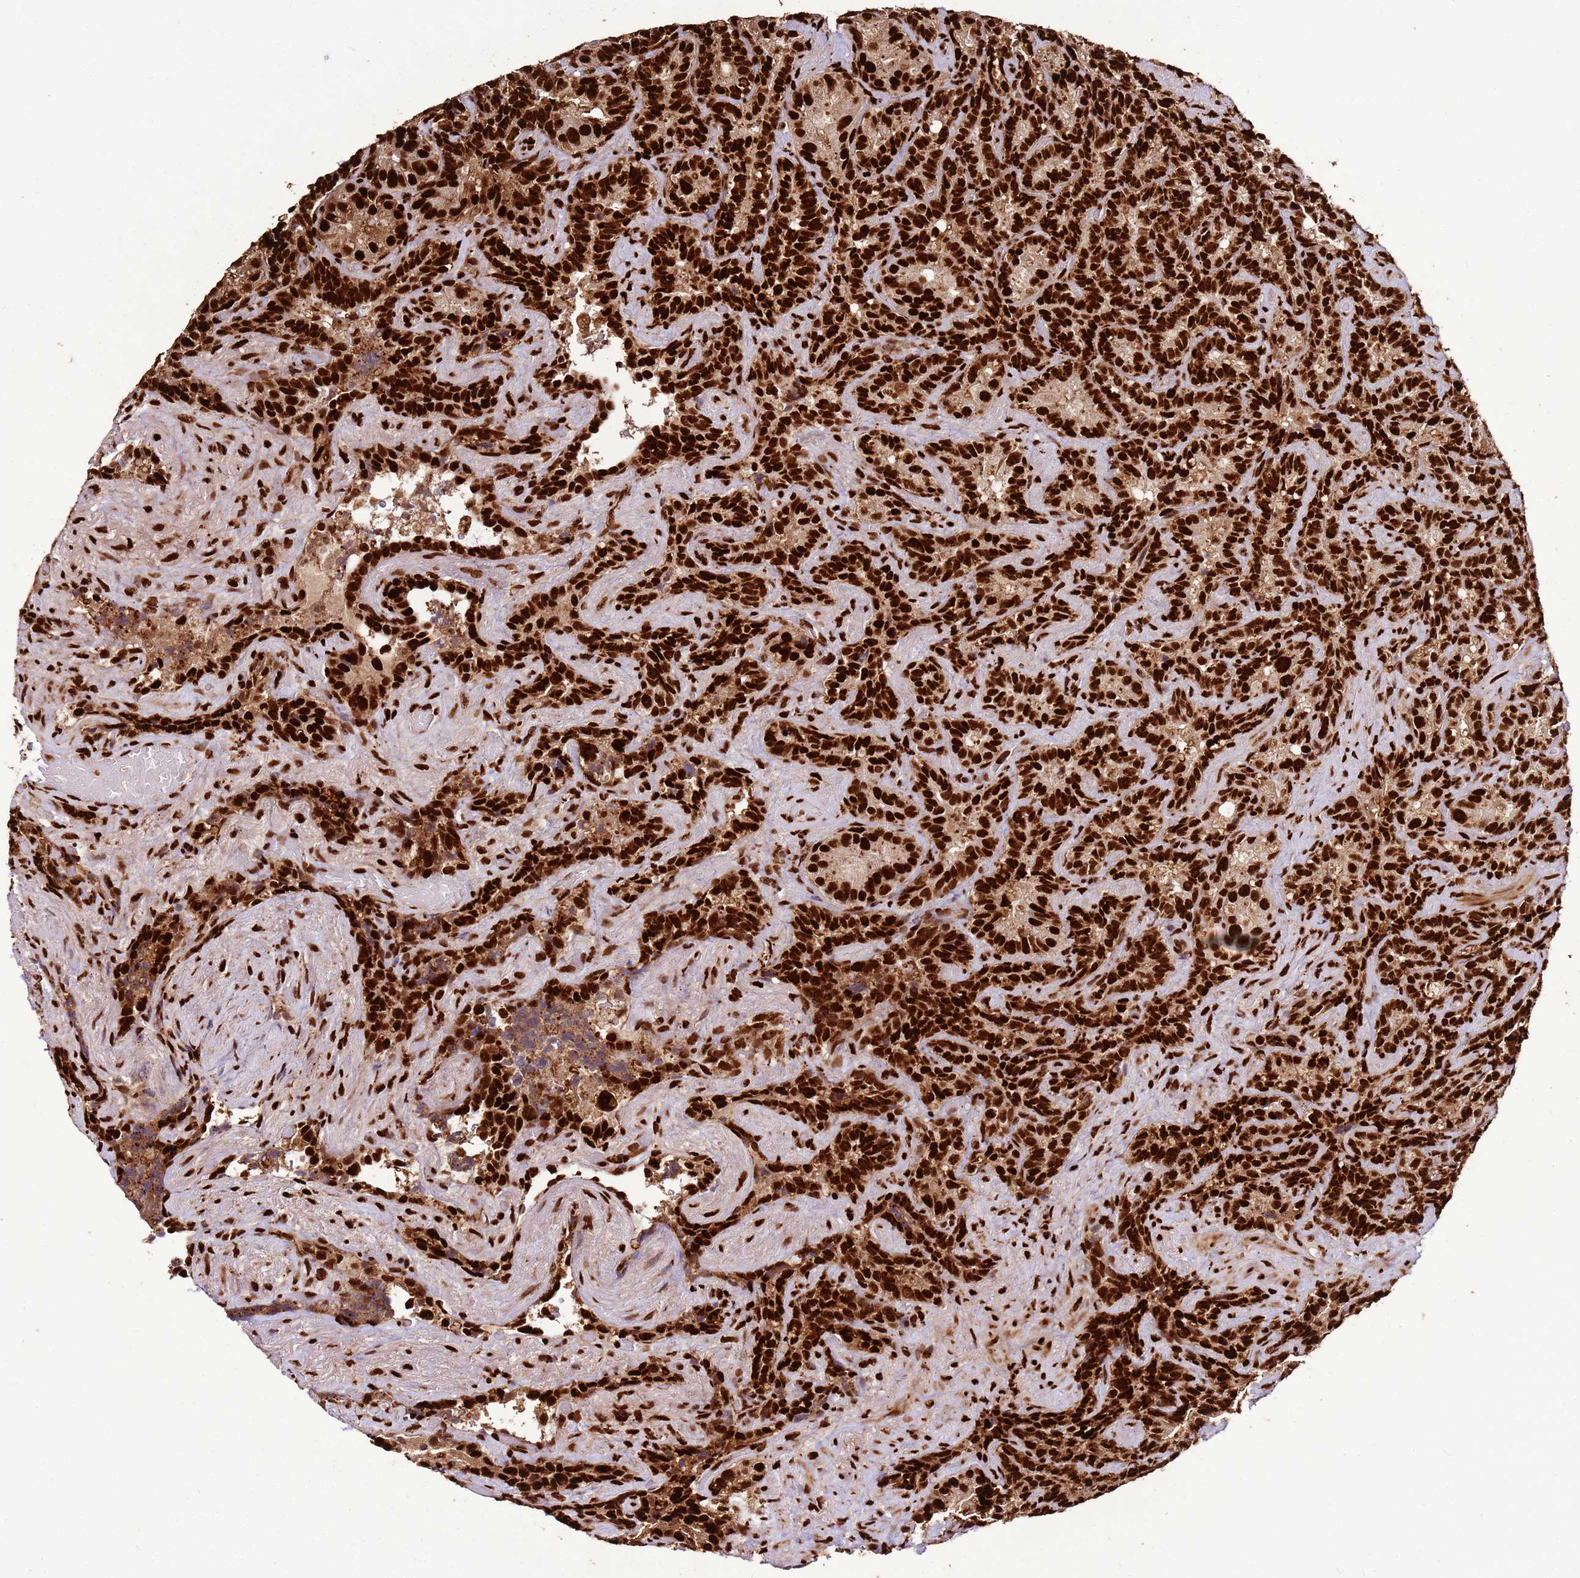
{"staining": {"intensity": "strong", "quantity": ">75%", "location": "cytoplasmic/membranous,nuclear"}, "tissue": "seminal vesicle", "cell_type": "Glandular cells", "image_type": "normal", "snomed": [{"axis": "morphology", "description": "Normal tissue, NOS"}, {"axis": "topography", "description": "Seminal veicle"}], "caption": "The immunohistochemical stain highlights strong cytoplasmic/membranous,nuclear expression in glandular cells of unremarkable seminal vesicle.", "gene": "HNRNPAB", "patient": {"sex": "male", "age": 62}}